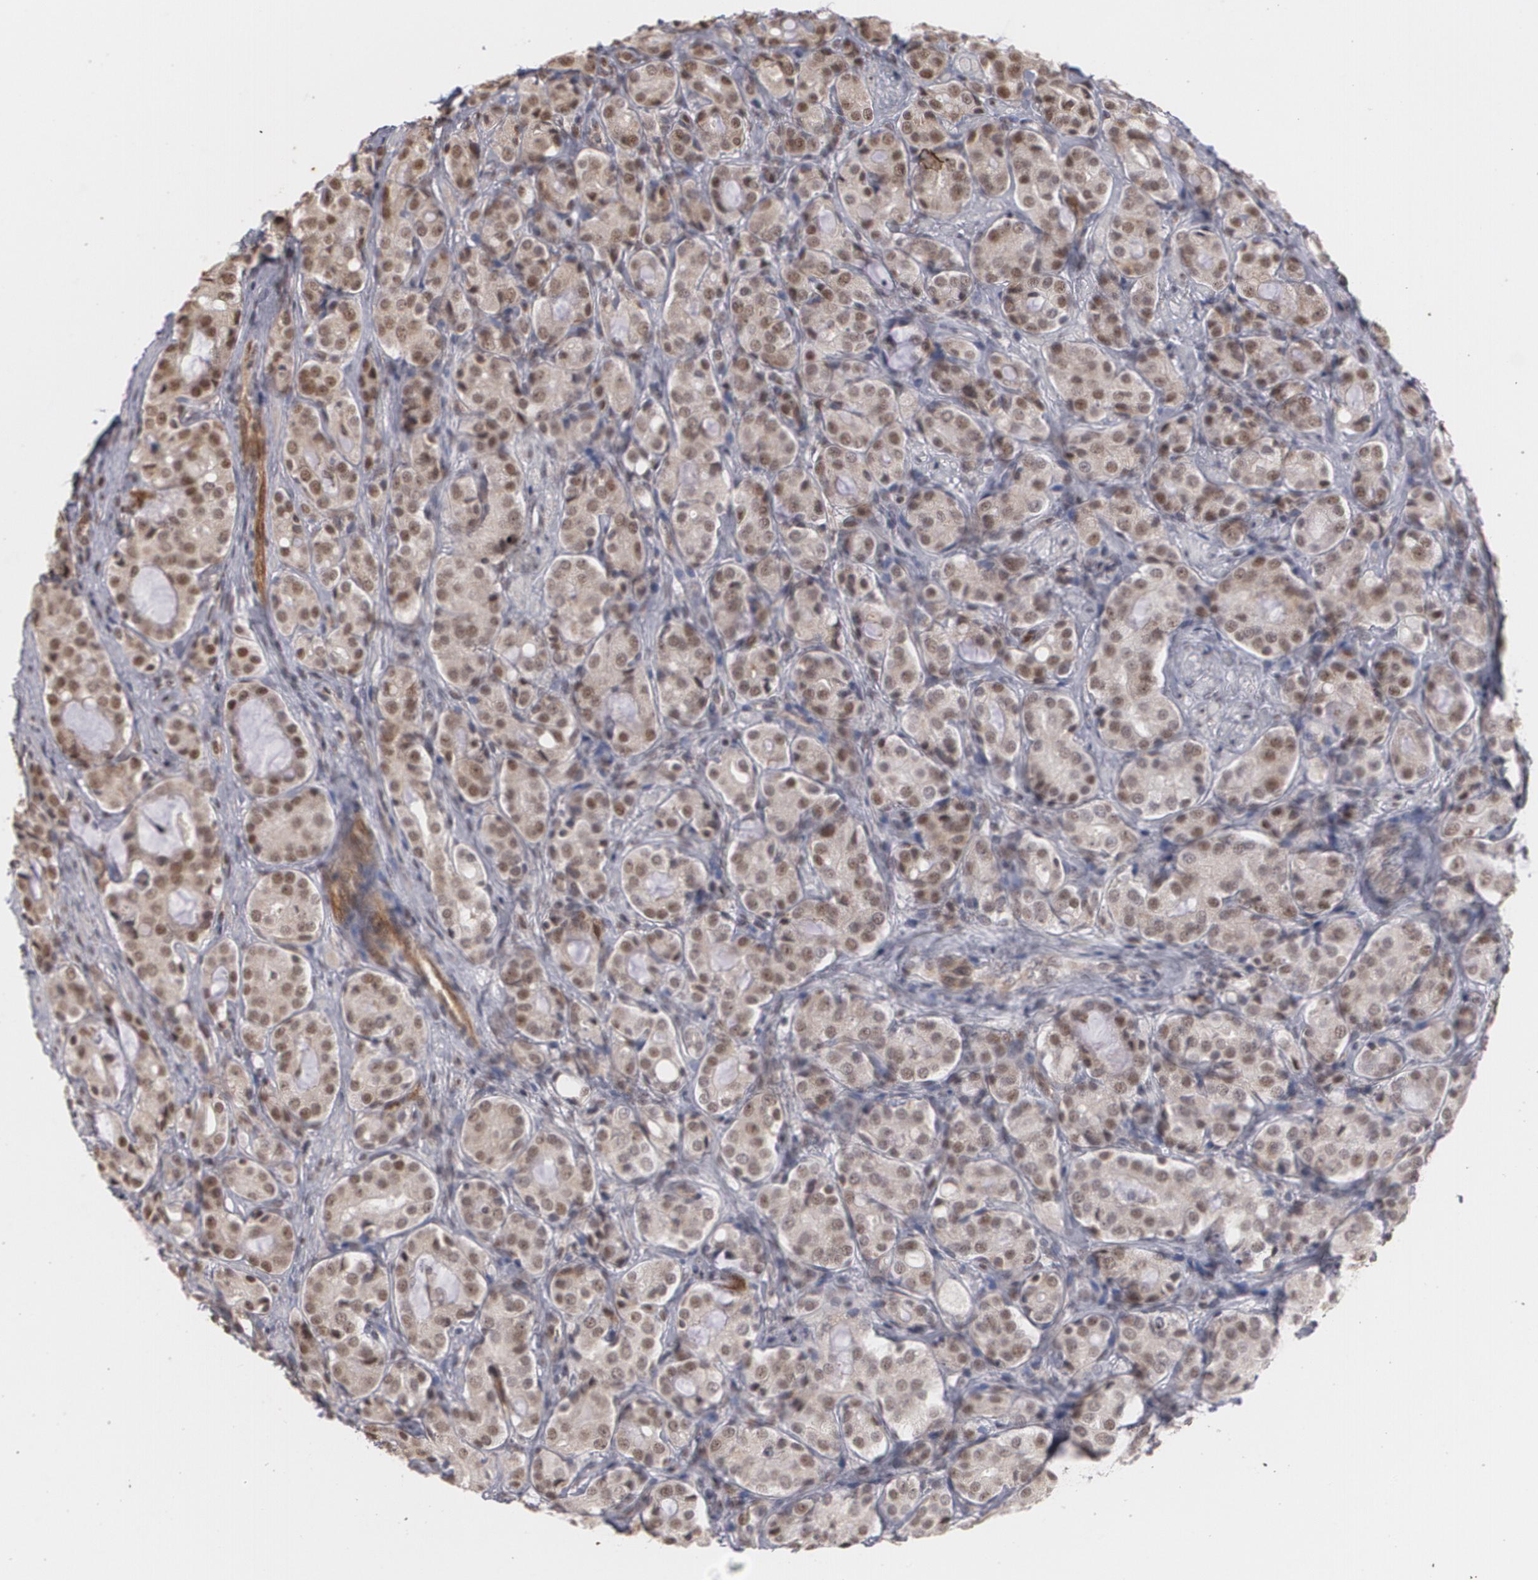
{"staining": {"intensity": "moderate", "quantity": ">75%", "location": "cytoplasmic/membranous,nuclear"}, "tissue": "prostate cancer", "cell_type": "Tumor cells", "image_type": "cancer", "snomed": [{"axis": "morphology", "description": "Adenocarcinoma, High grade"}, {"axis": "topography", "description": "Prostate"}], "caption": "Immunohistochemical staining of prostate cancer shows medium levels of moderate cytoplasmic/membranous and nuclear staining in approximately >75% of tumor cells.", "gene": "ZNF75A", "patient": {"sex": "male", "age": 72}}